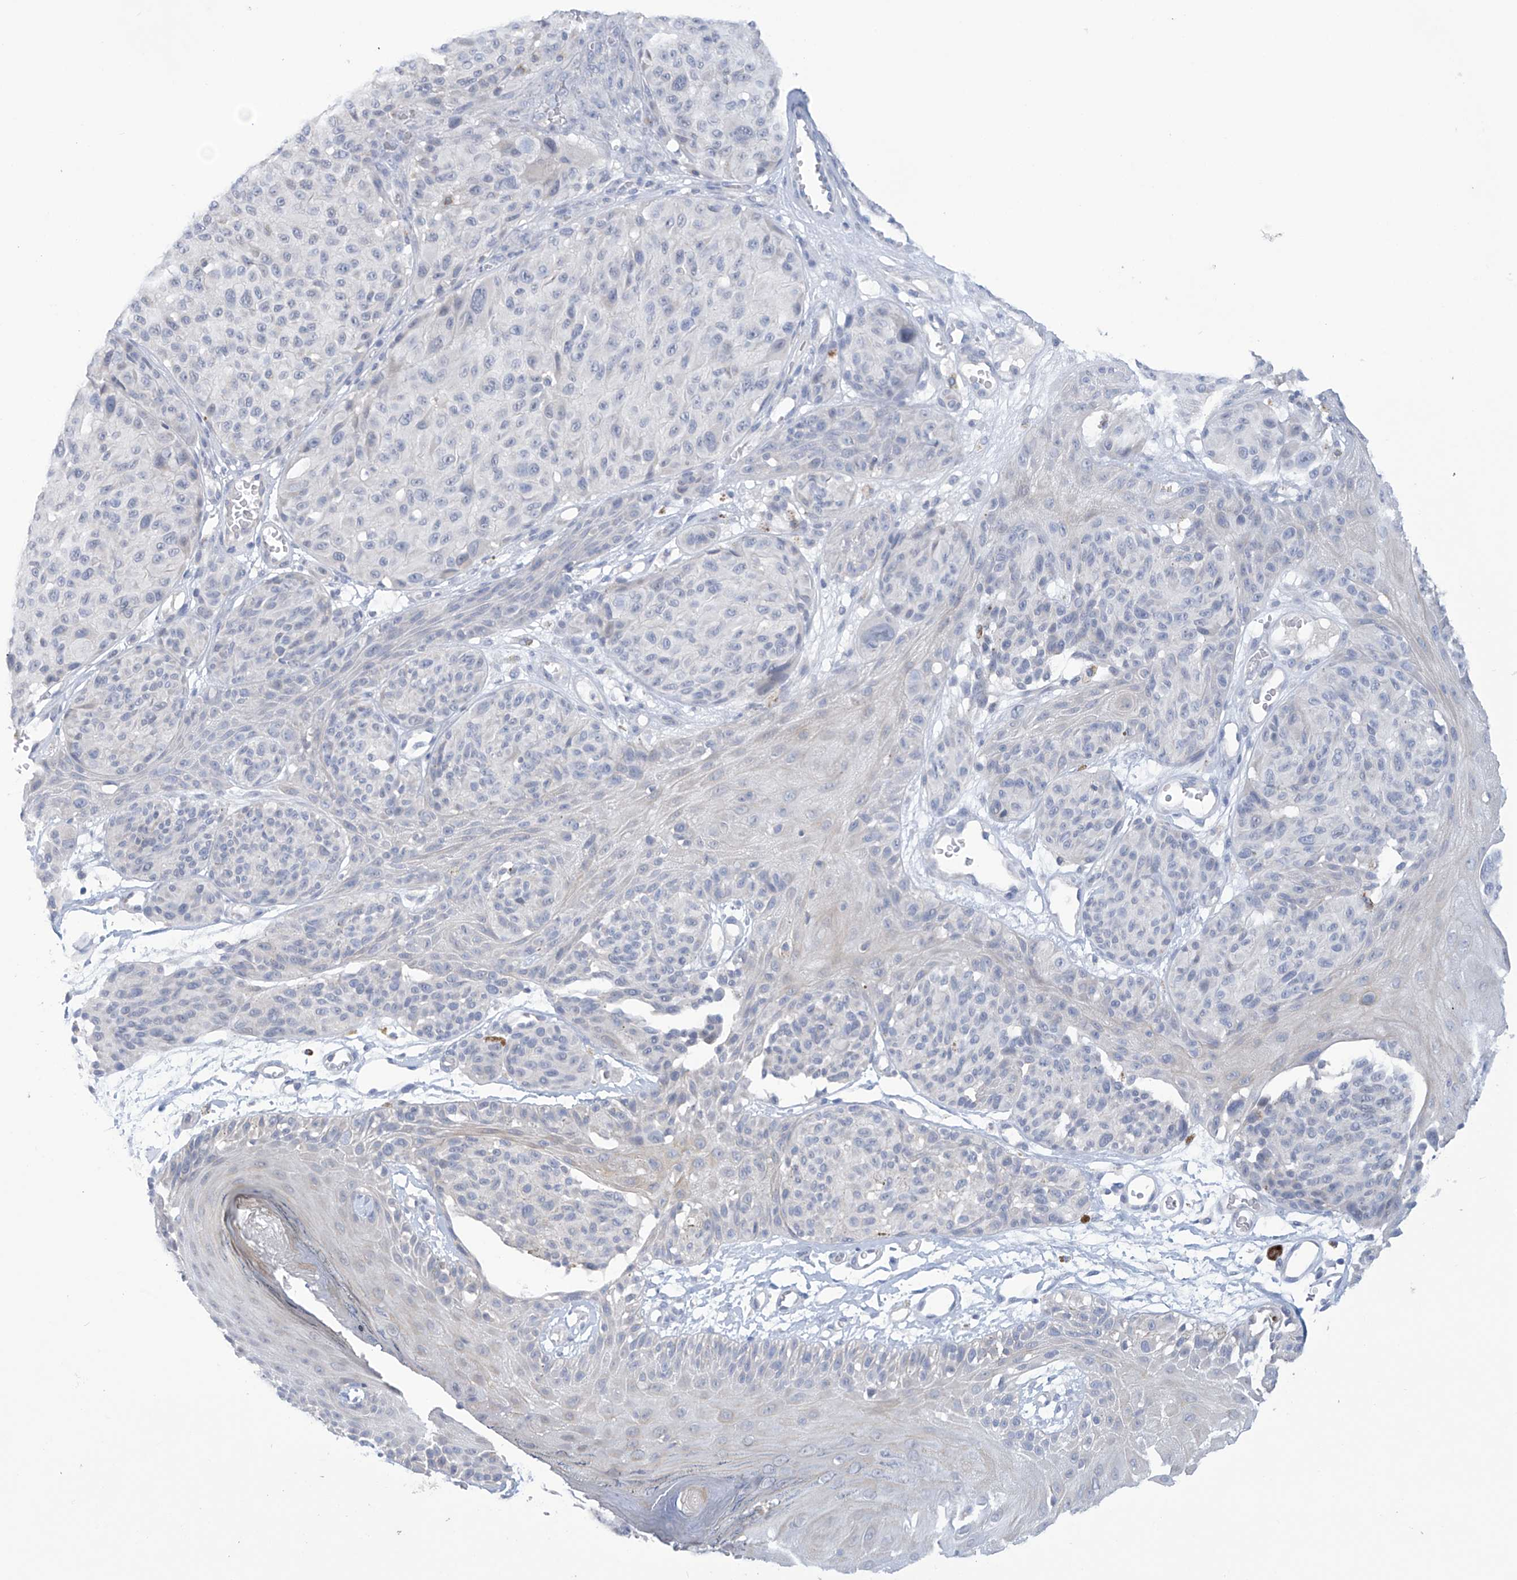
{"staining": {"intensity": "negative", "quantity": "none", "location": "none"}, "tissue": "melanoma", "cell_type": "Tumor cells", "image_type": "cancer", "snomed": [{"axis": "morphology", "description": "Malignant melanoma, NOS"}, {"axis": "topography", "description": "Skin"}], "caption": "This is an immunohistochemistry (IHC) histopathology image of malignant melanoma. There is no expression in tumor cells.", "gene": "IBA57", "patient": {"sex": "male", "age": 83}}